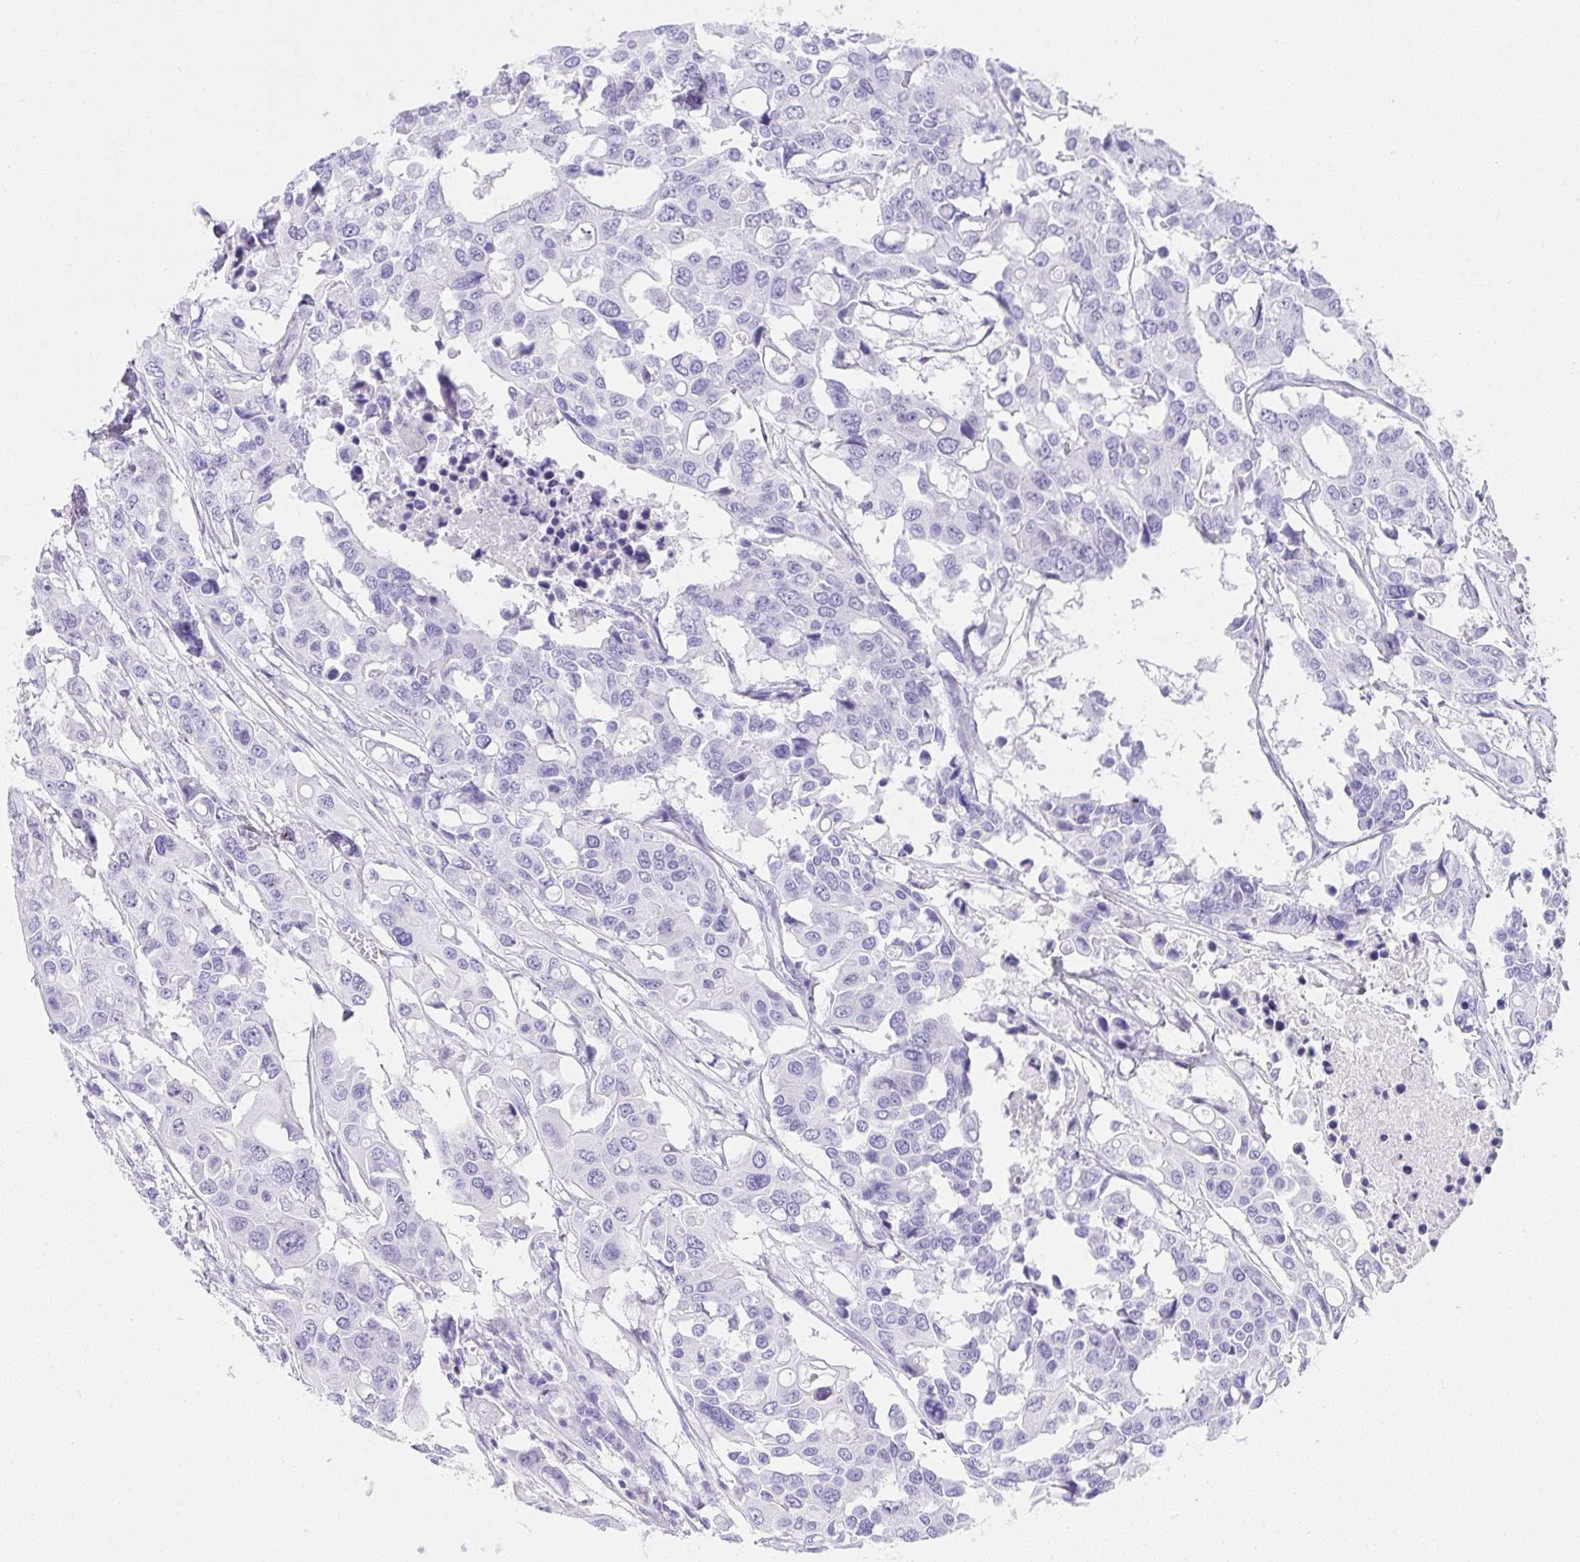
{"staining": {"intensity": "negative", "quantity": "none", "location": "none"}, "tissue": "colorectal cancer", "cell_type": "Tumor cells", "image_type": "cancer", "snomed": [{"axis": "morphology", "description": "Adenocarcinoma, NOS"}, {"axis": "topography", "description": "Colon"}], "caption": "This is a photomicrograph of immunohistochemistry (IHC) staining of adenocarcinoma (colorectal), which shows no expression in tumor cells.", "gene": "CDADC1", "patient": {"sex": "male", "age": 77}}